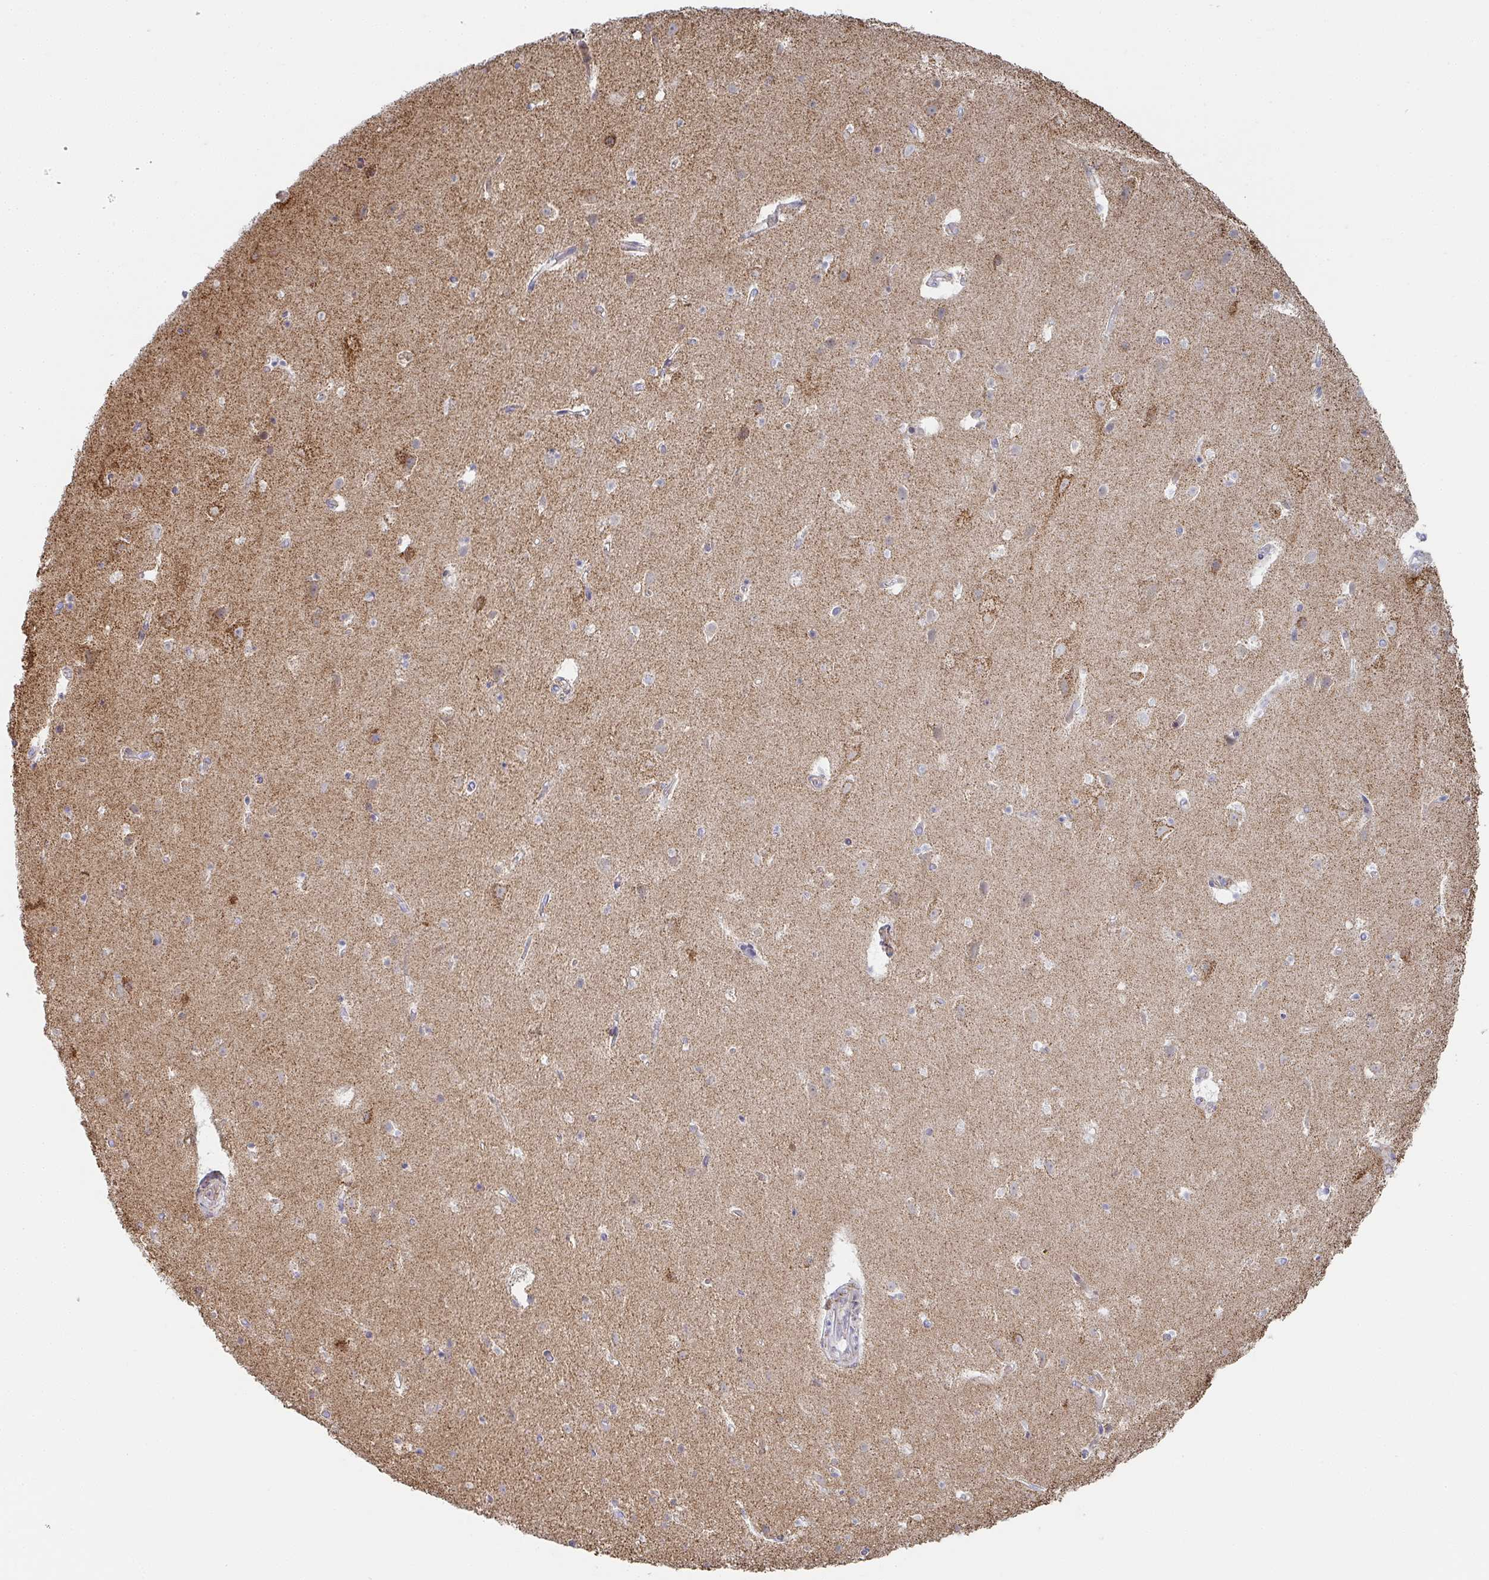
{"staining": {"intensity": "negative", "quantity": "none", "location": "none"}, "tissue": "cerebral cortex", "cell_type": "Endothelial cells", "image_type": "normal", "snomed": [{"axis": "morphology", "description": "Normal tissue, NOS"}, {"axis": "topography", "description": "Cerebral cortex"}], "caption": "A photomicrograph of cerebral cortex stained for a protein exhibits no brown staining in endothelial cells. The staining is performed using DAB brown chromogen with nuclei counter-stained in using hematoxylin.", "gene": "ZNF526", "patient": {"sex": "female", "age": 42}}